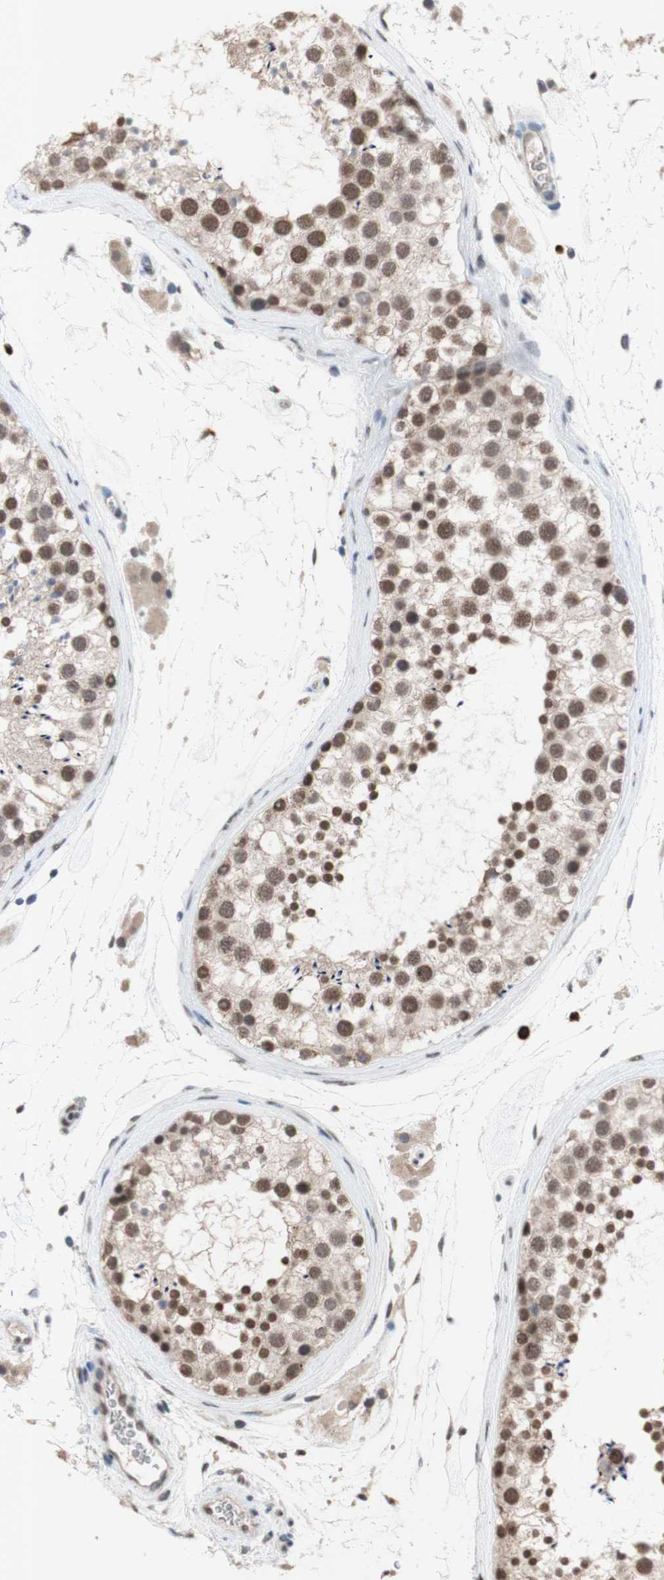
{"staining": {"intensity": "moderate", "quantity": ">75%", "location": "nuclear"}, "tissue": "testis", "cell_type": "Cells in seminiferous ducts", "image_type": "normal", "snomed": [{"axis": "morphology", "description": "Normal tissue, NOS"}, {"axis": "topography", "description": "Testis"}], "caption": "This photomicrograph demonstrates immunohistochemistry (IHC) staining of normal testis, with medium moderate nuclear staining in about >75% of cells in seminiferous ducts.", "gene": "SFPQ", "patient": {"sex": "male", "age": 46}}